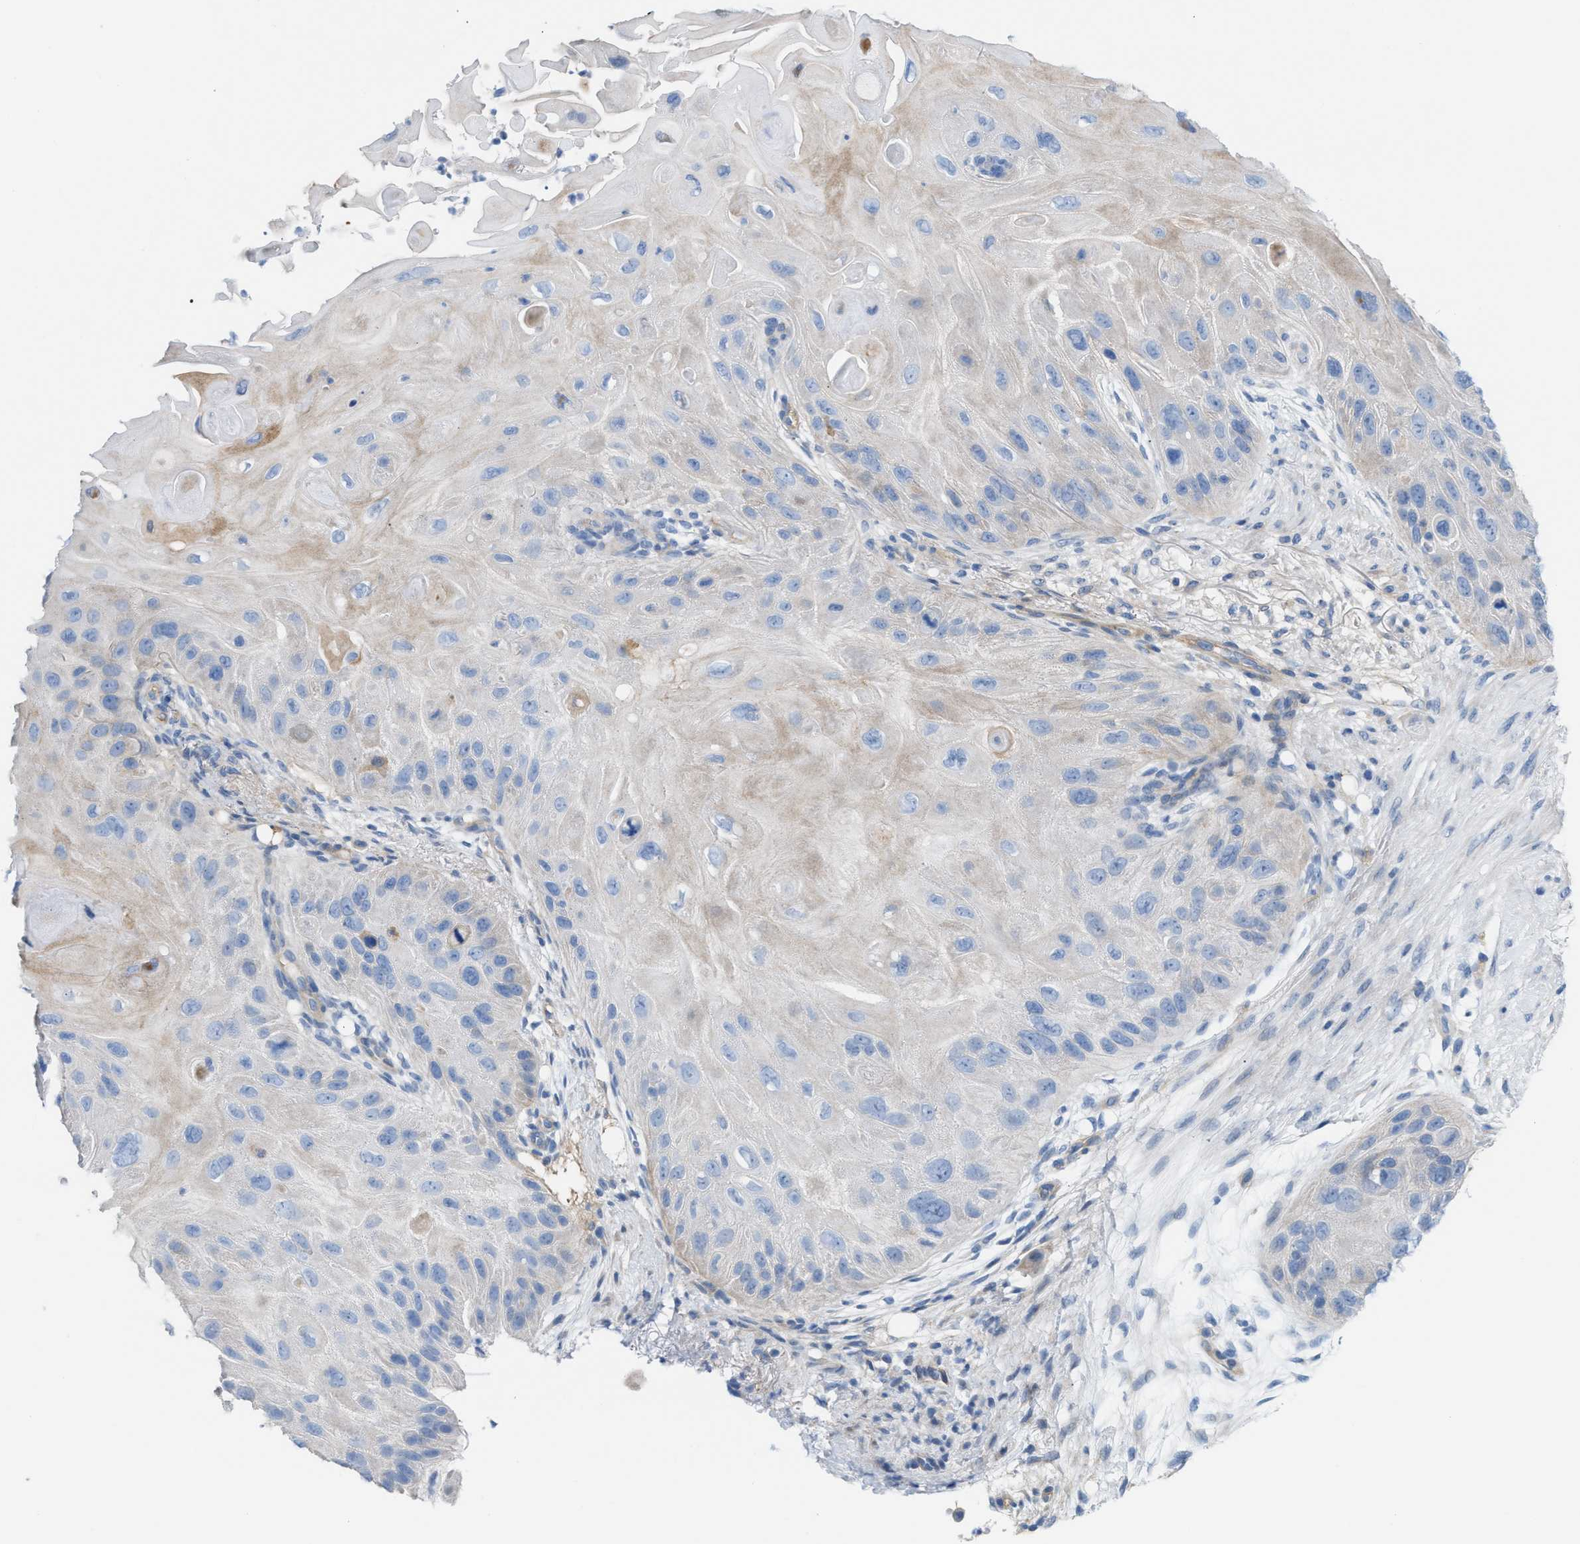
{"staining": {"intensity": "negative", "quantity": "none", "location": "none"}, "tissue": "skin cancer", "cell_type": "Tumor cells", "image_type": "cancer", "snomed": [{"axis": "morphology", "description": "Squamous cell carcinoma, NOS"}, {"axis": "topography", "description": "Skin"}], "caption": "Tumor cells show no significant protein staining in skin cancer. (DAB immunohistochemistry (IHC) visualized using brightfield microscopy, high magnification).", "gene": "MPP3", "patient": {"sex": "female", "age": 80}}